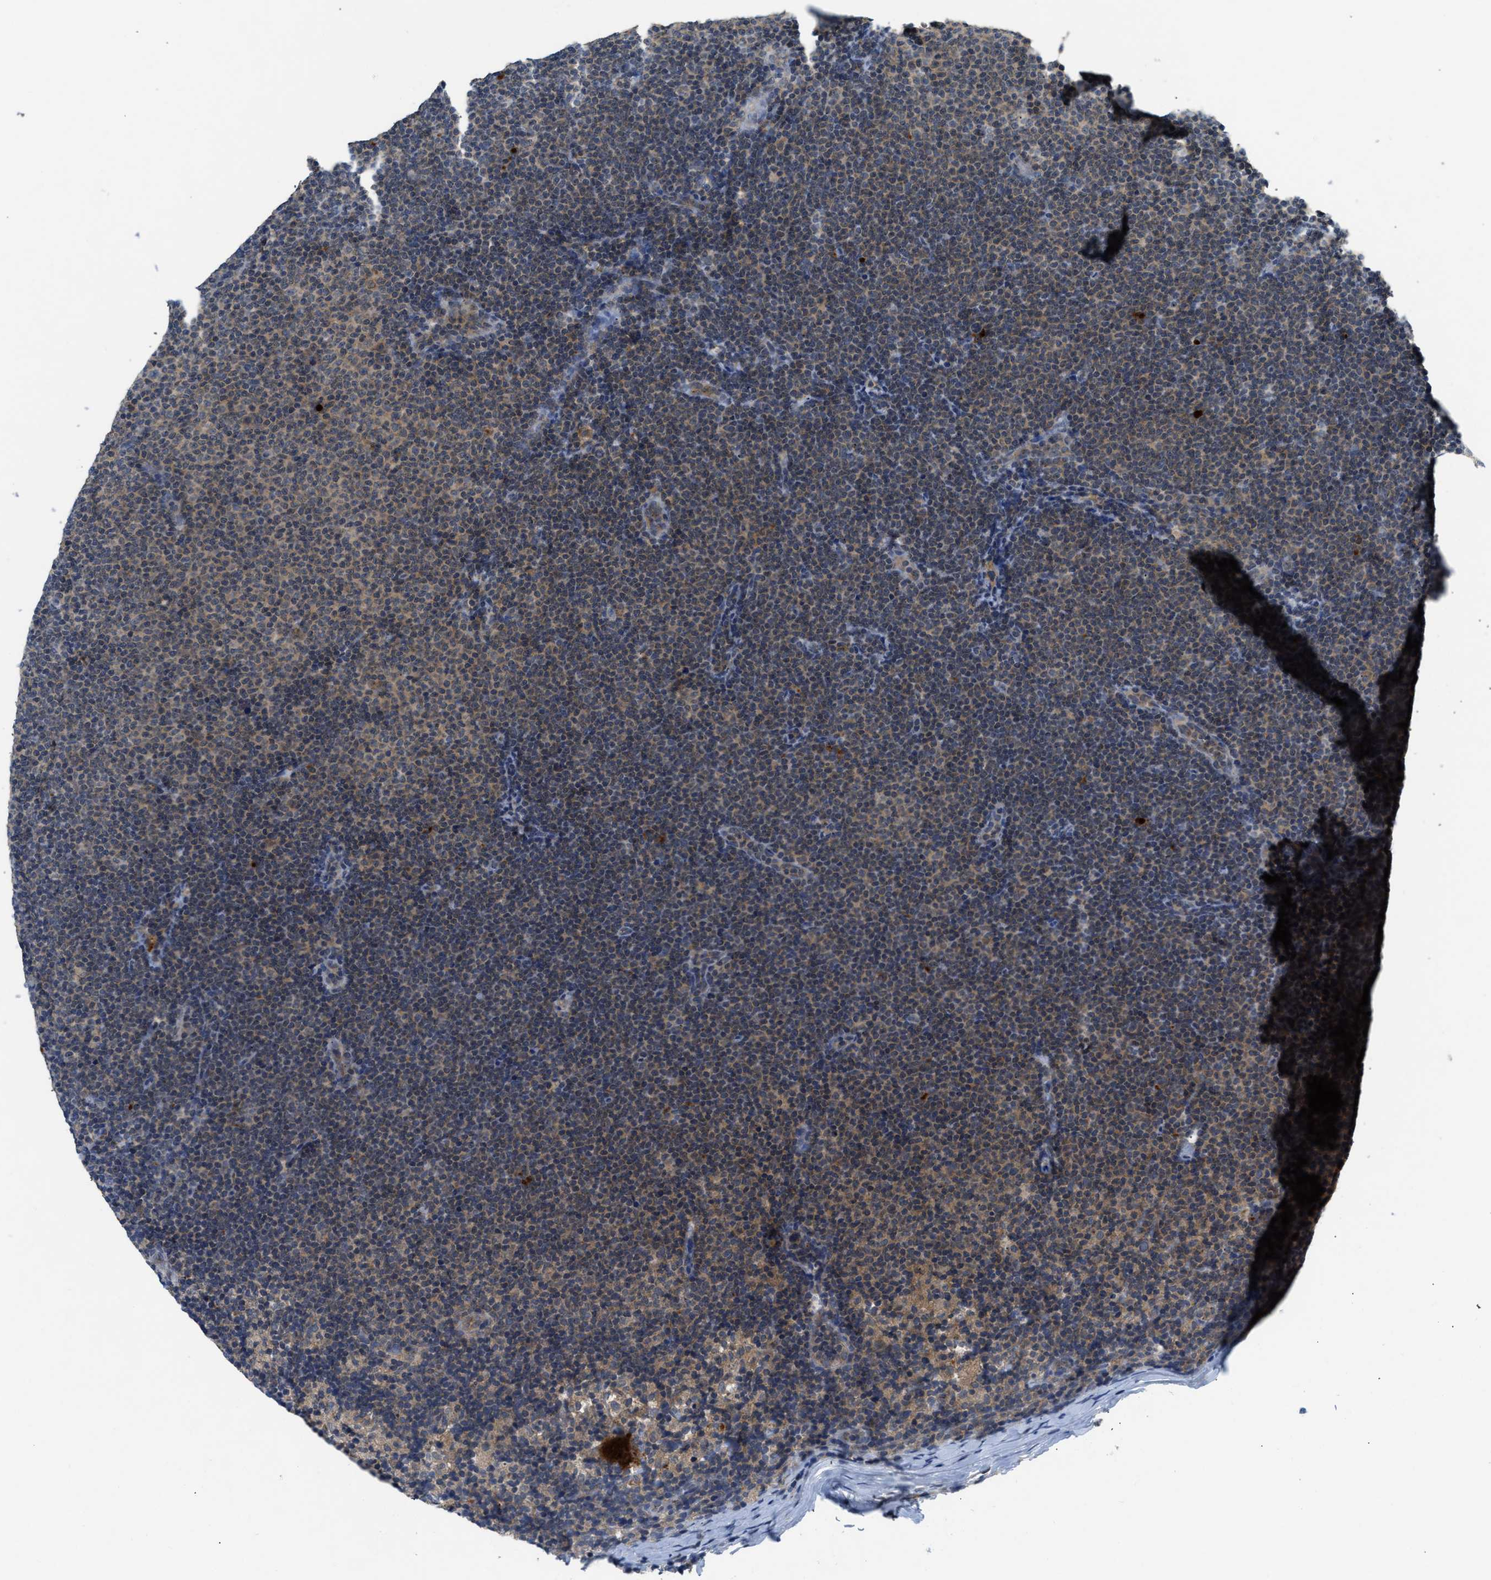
{"staining": {"intensity": "weak", "quantity": "25%-75%", "location": "cytoplasmic/membranous"}, "tissue": "lymphoma", "cell_type": "Tumor cells", "image_type": "cancer", "snomed": [{"axis": "morphology", "description": "Malignant lymphoma, non-Hodgkin's type, Low grade"}, {"axis": "topography", "description": "Lymph node"}], "caption": "Lymphoma tissue exhibits weak cytoplasmic/membranous positivity in approximately 25%-75% of tumor cells The protein is stained brown, and the nuclei are stained in blue (DAB (3,3'-diaminobenzidine) IHC with brightfield microscopy, high magnification).", "gene": "PDE7A", "patient": {"sex": "female", "age": 53}}